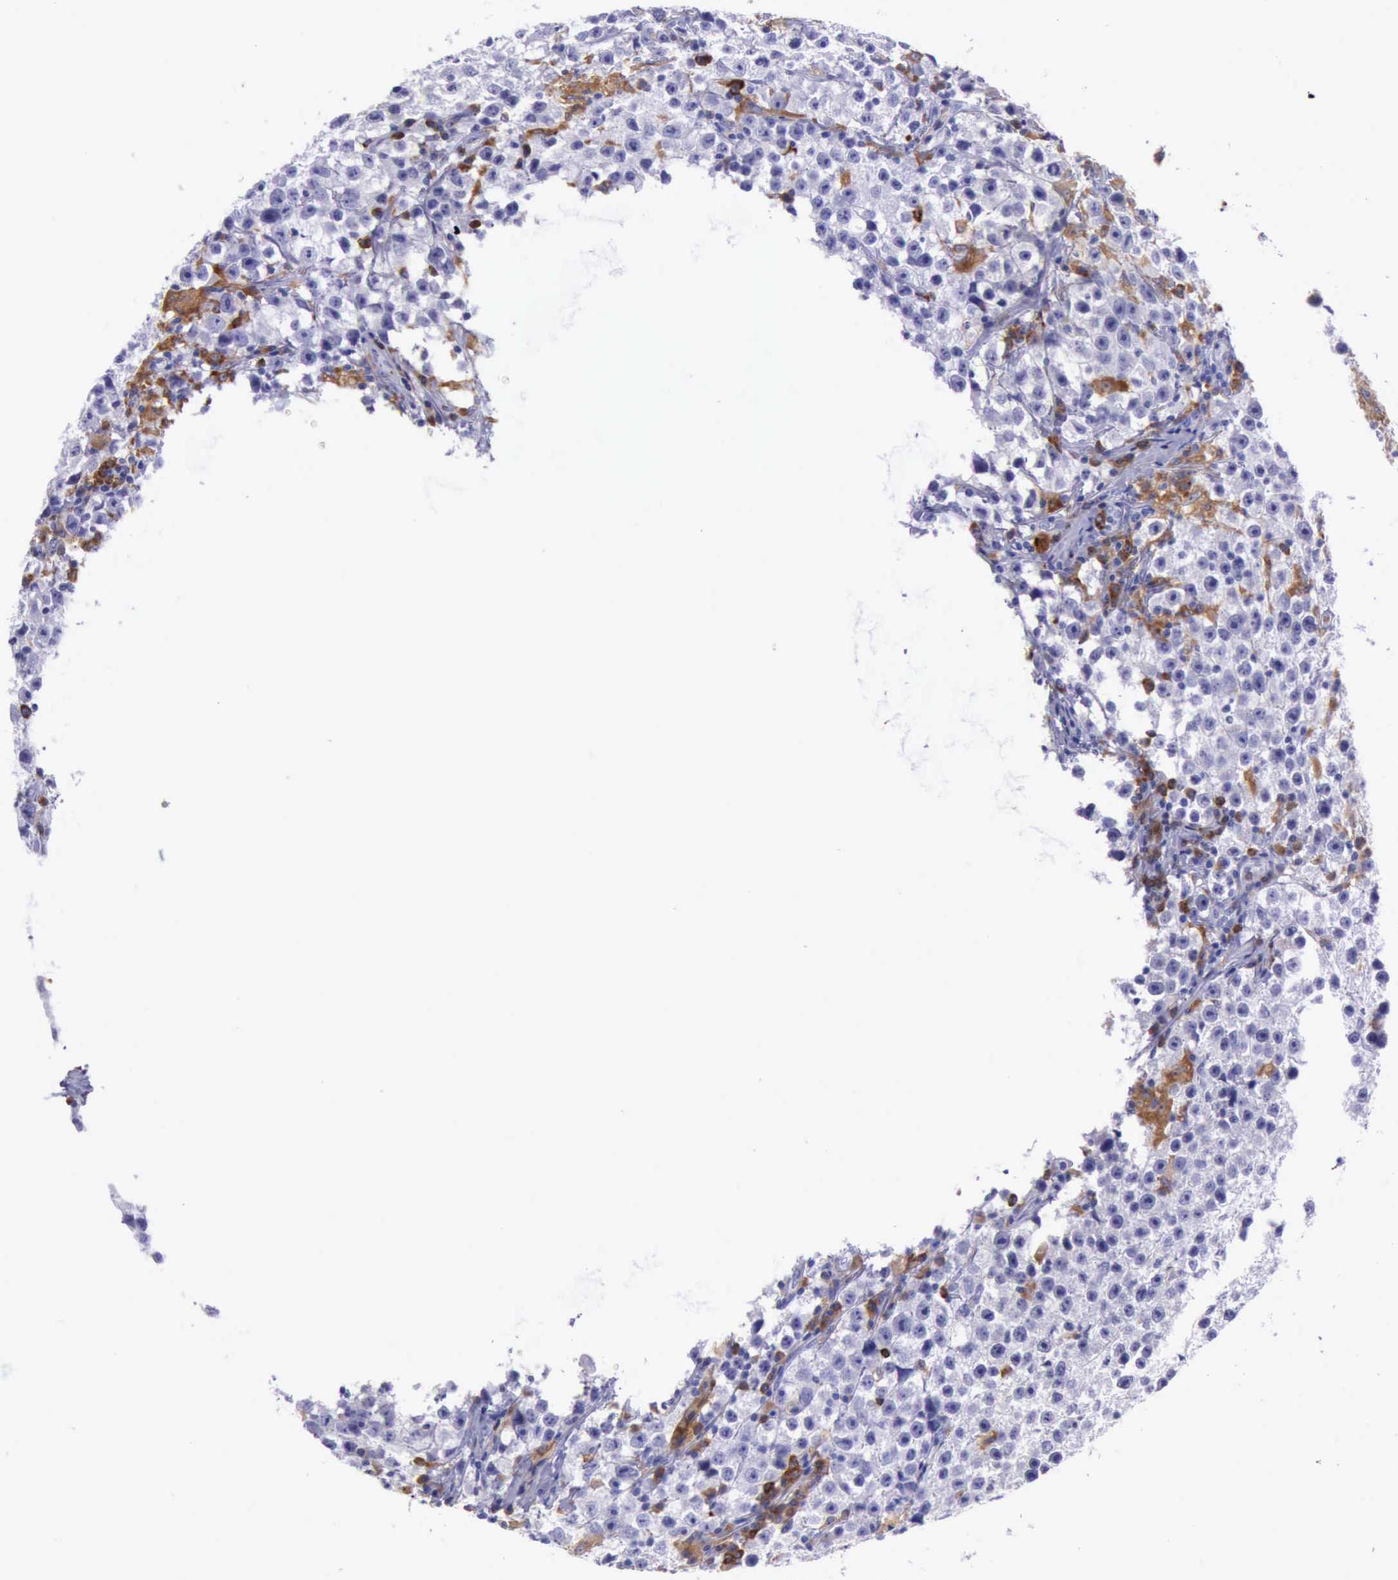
{"staining": {"intensity": "negative", "quantity": "none", "location": "none"}, "tissue": "testis cancer", "cell_type": "Tumor cells", "image_type": "cancer", "snomed": [{"axis": "morphology", "description": "Seminoma, NOS"}, {"axis": "topography", "description": "Testis"}], "caption": "This is a image of immunohistochemistry (IHC) staining of seminoma (testis), which shows no positivity in tumor cells.", "gene": "BTK", "patient": {"sex": "male", "age": 35}}